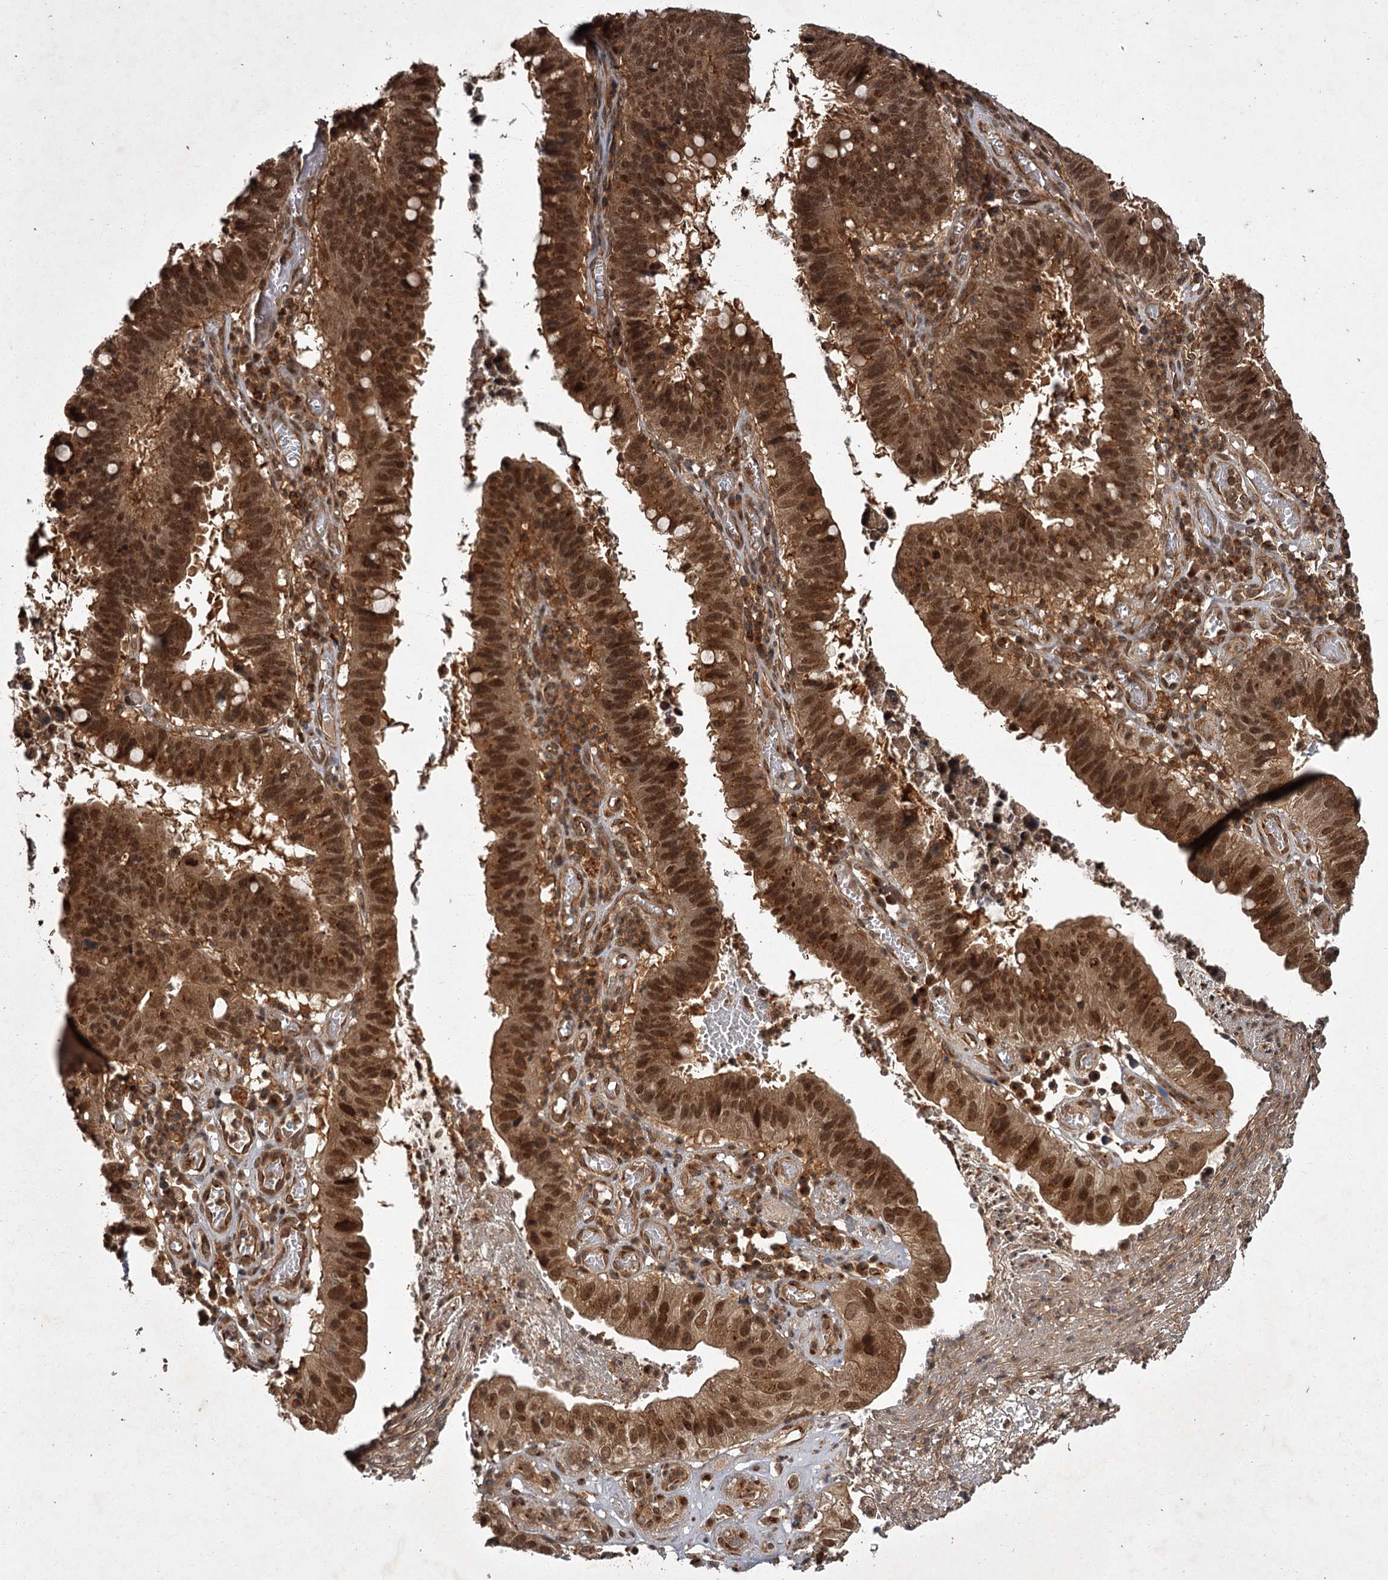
{"staining": {"intensity": "strong", "quantity": ">75%", "location": "cytoplasmic/membranous,nuclear"}, "tissue": "stomach cancer", "cell_type": "Tumor cells", "image_type": "cancer", "snomed": [{"axis": "morphology", "description": "Adenocarcinoma, NOS"}, {"axis": "topography", "description": "Stomach"}], "caption": "IHC (DAB) staining of human stomach adenocarcinoma reveals strong cytoplasmic/membranous and nuclear protein staining in approximately >75% of tumor cells. (brown staining indicates protein expression, while blue staining denotes nuclei).", "gene": "TBC1D23", "patient": {"sex": "male", "age": 59}}